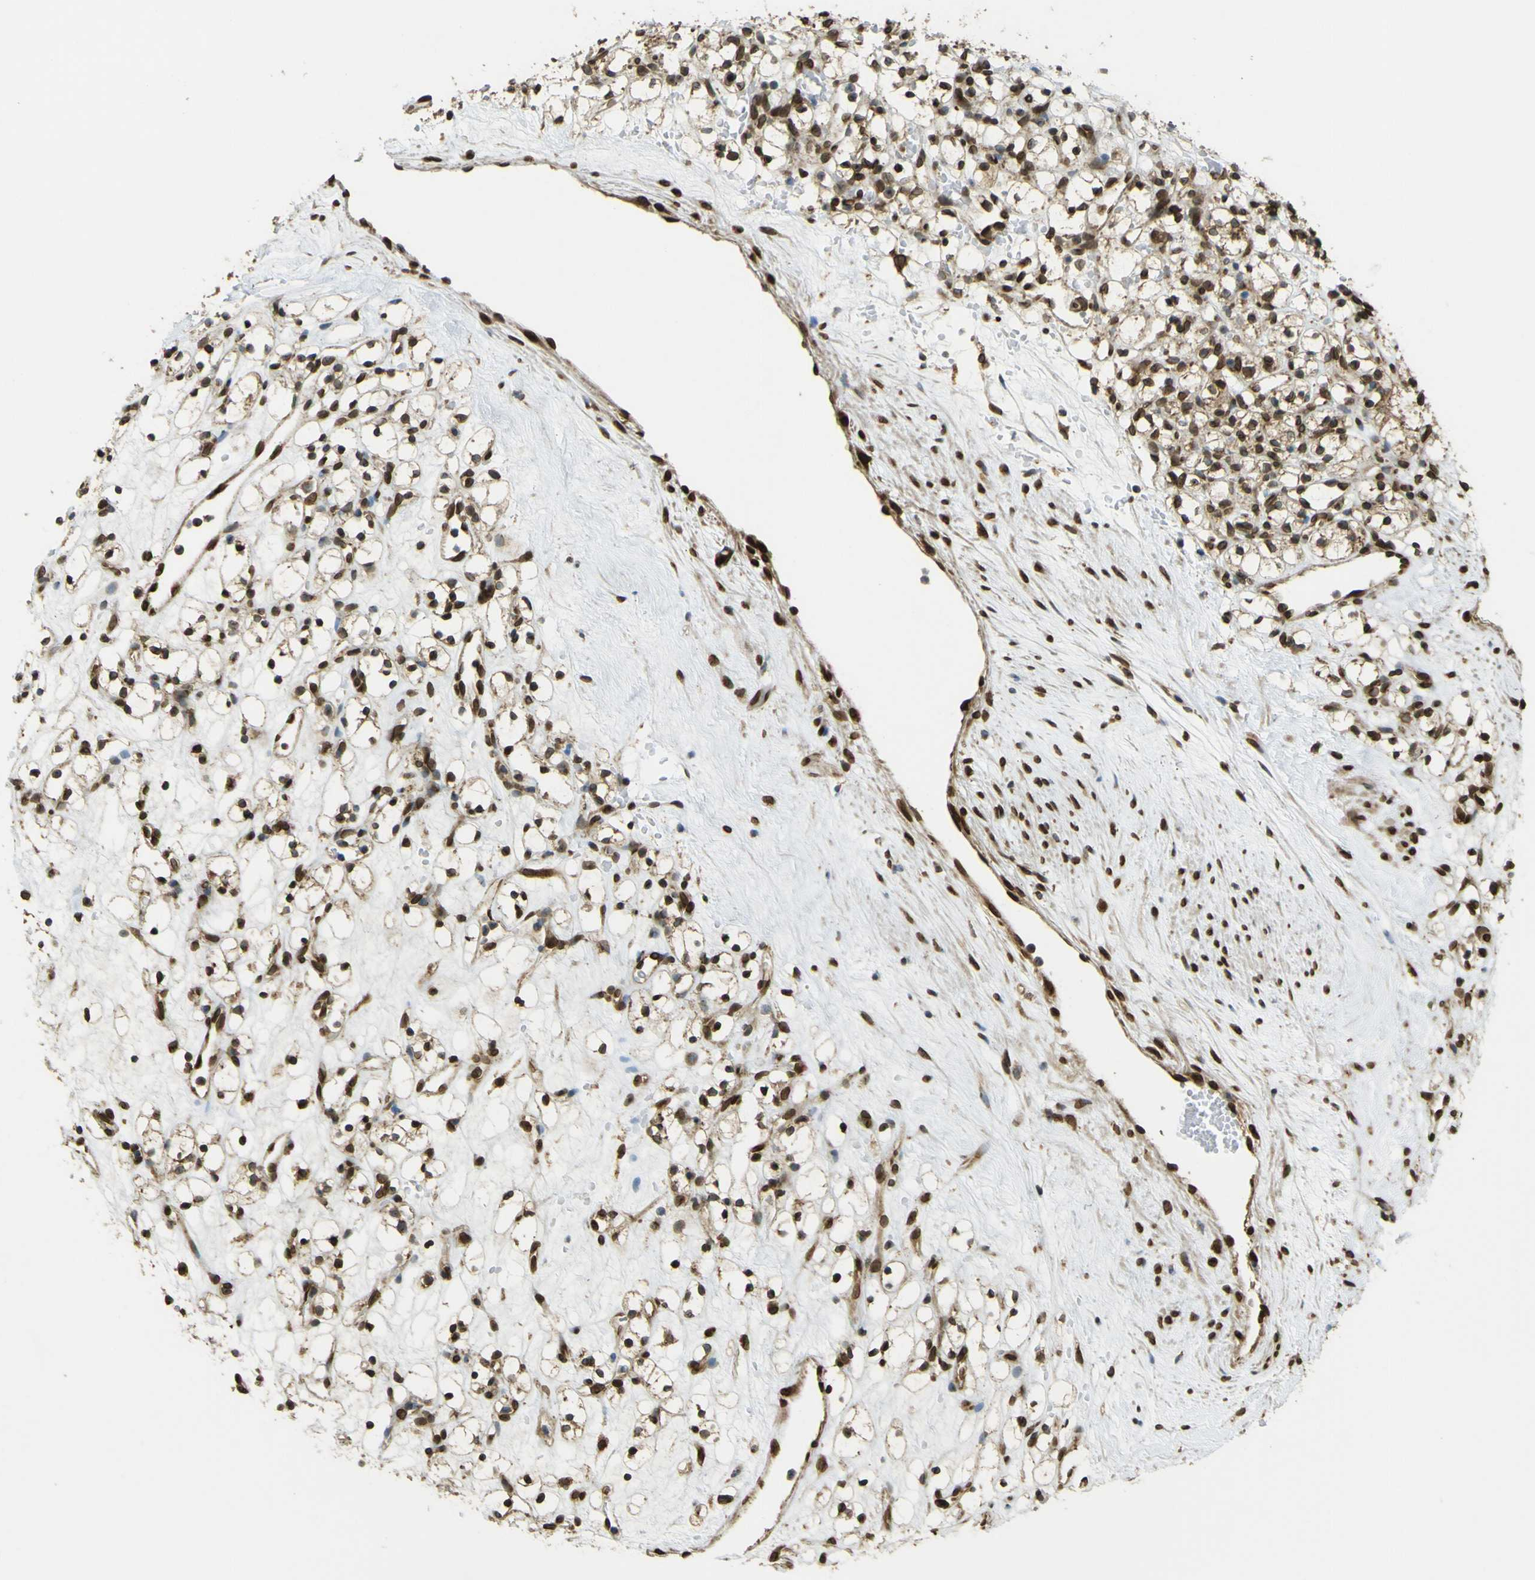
{"staining": {"intensity": "strong", "quantity": ">75%", "location": "cytoplasmic/membranous,nuclear"}, "tissue": "renal cancer", "cell_type": "Tumor cells", "image_type": "cancer", "snomed": [{"axis": "morphology", "description": "Adenocarcinoma, NOS"}, {"axis": "topography", "description": "Kidney"}], "caption": "A brown stain shows strong cytoplasmic/membranous and nuclear expression of a protein in renal cancer tumor cells.", "gene": "GALNT1", "patient": {"sex": "female", "age": 60}}